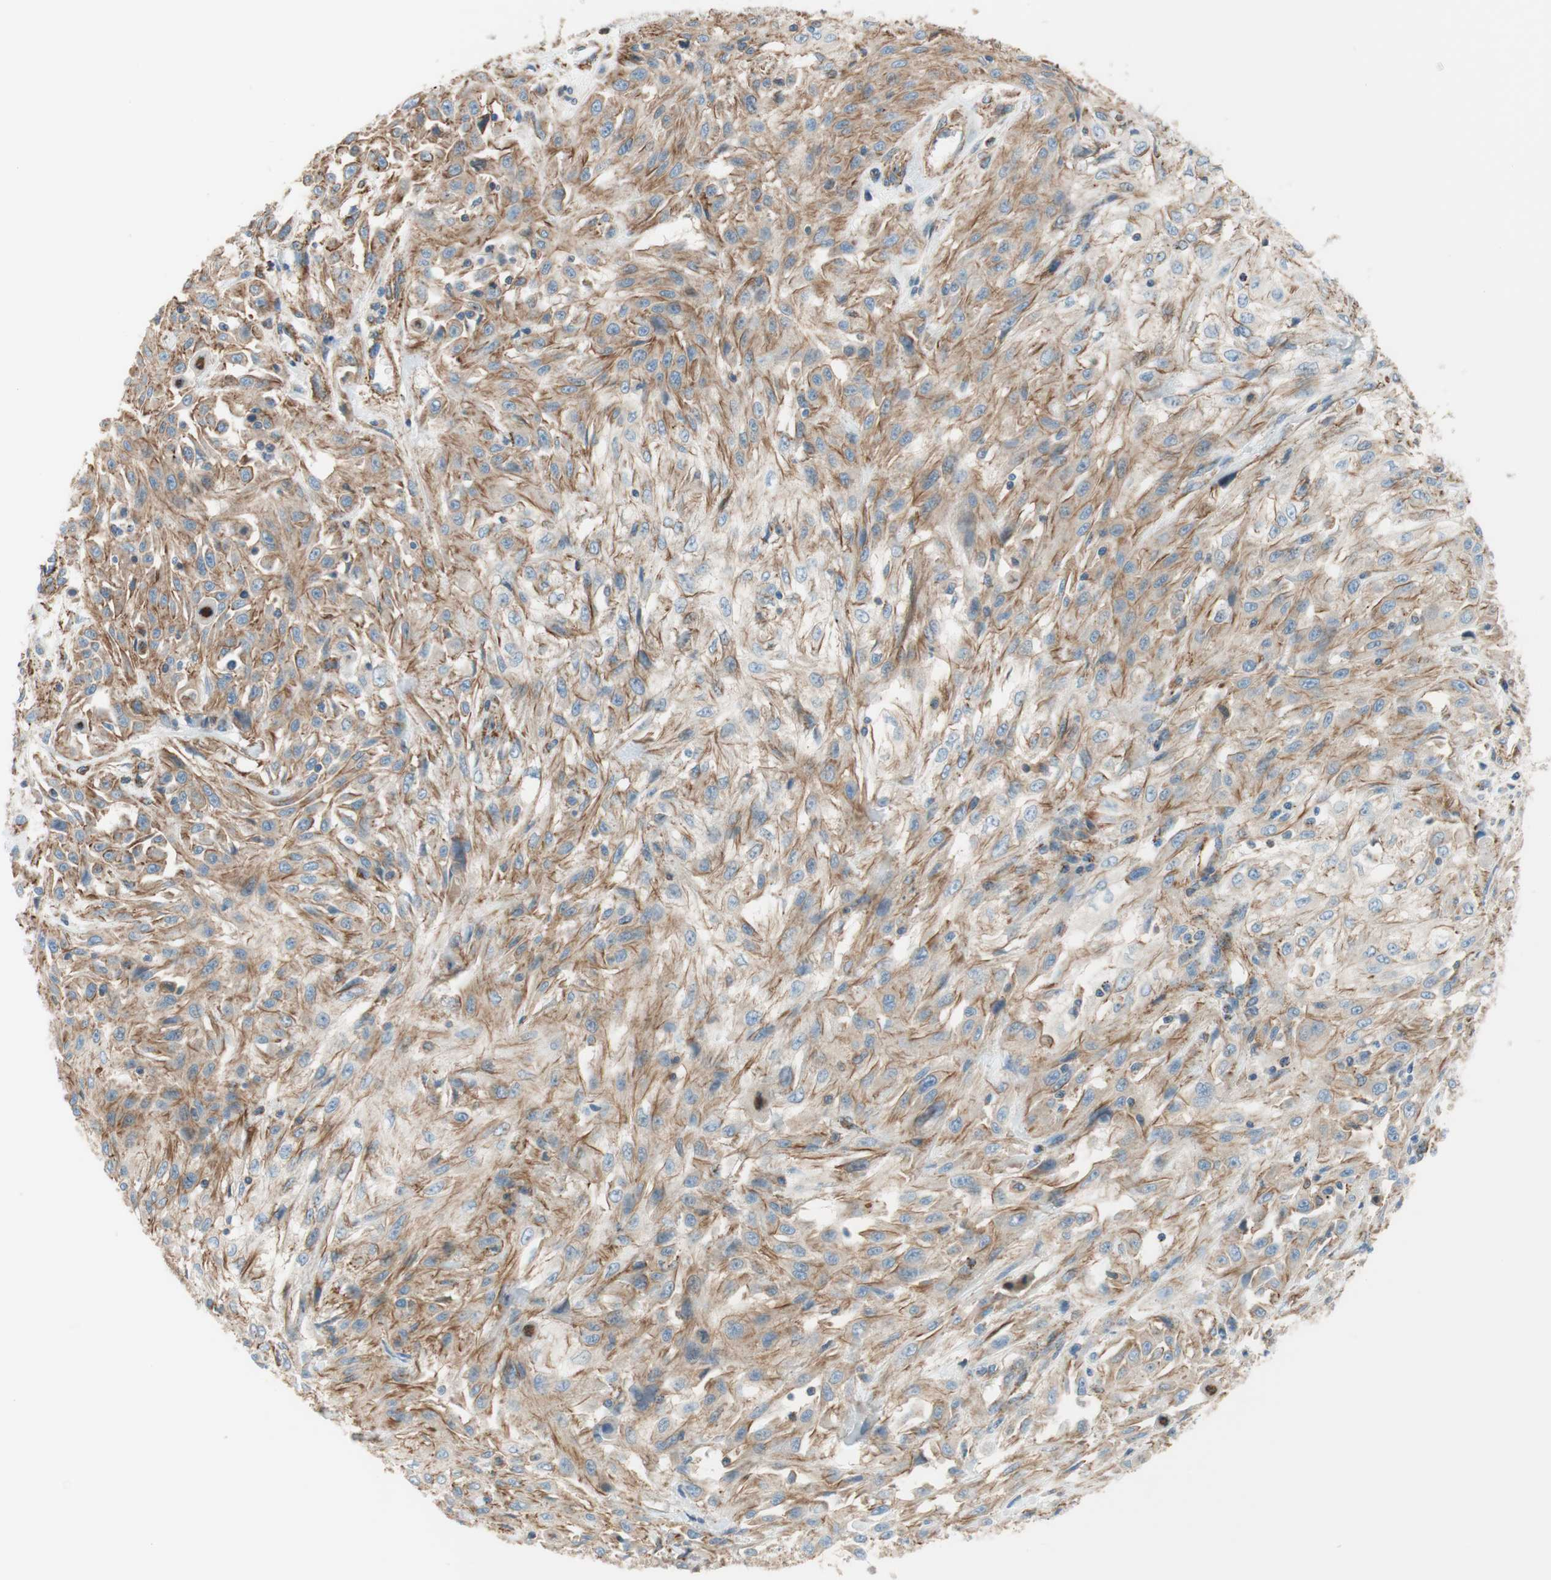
{"staining": {"intensity": "moderate", "quantity": ">75%", "location": "cytoplasmic/membranous"}, "tissue": "skin cancer", "cell_type": "Tumor cells", "image_type": "cancer", "snomed": [{"axis": "morphology", "description": "Squamous cell carcinoma, NOS"}, {"axis": "topography", "description": "Skin"}], "caption": "Protein expression analysis of human squamous cell carcinoma (skin) reveals moderate cytoplasmic/membranous positivity in approximately >75% of tumor cells.", "gene": "VPS26A", "patient": {"sex": "male", "age": 75}}